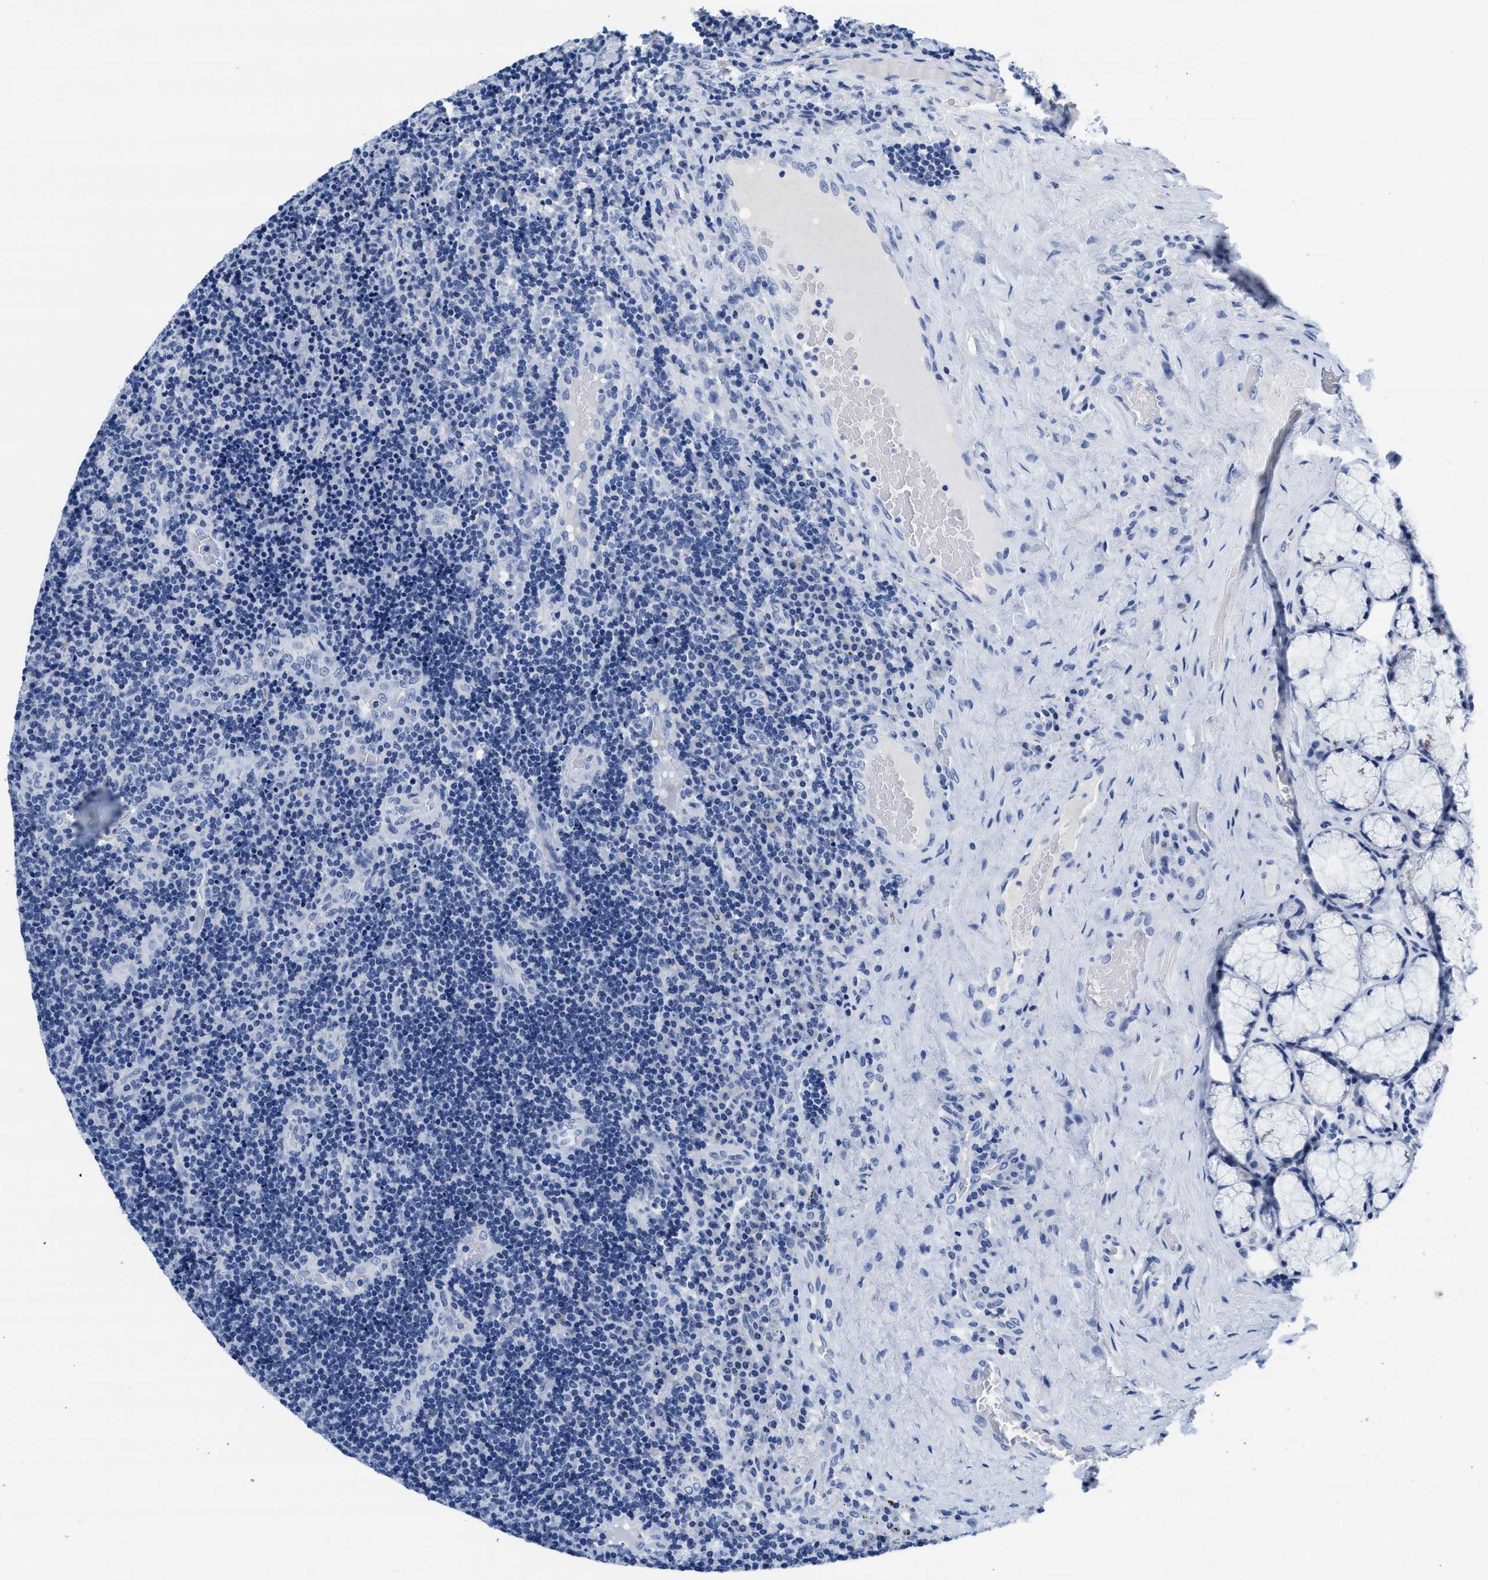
{"staining": {"intensity": "negative", "quantity": "none", "location": "none"}, "tissue": "lymphoma", "cell_type": "Tumor cells", "image_type": "cancer", "snomed": [{"axis": "morphology", "description": "Malignant lymphoma, non-Hodgkin's type, High grade"}, {"axis": "topography", "description": "Tonsil"}], "caption": "An immunohistochemistry image of lymphoma is shown. There is no staining in tumor cells of lymphoma.", "gene": "TTC3", "patient": {"sex": "female", "age": 36}}